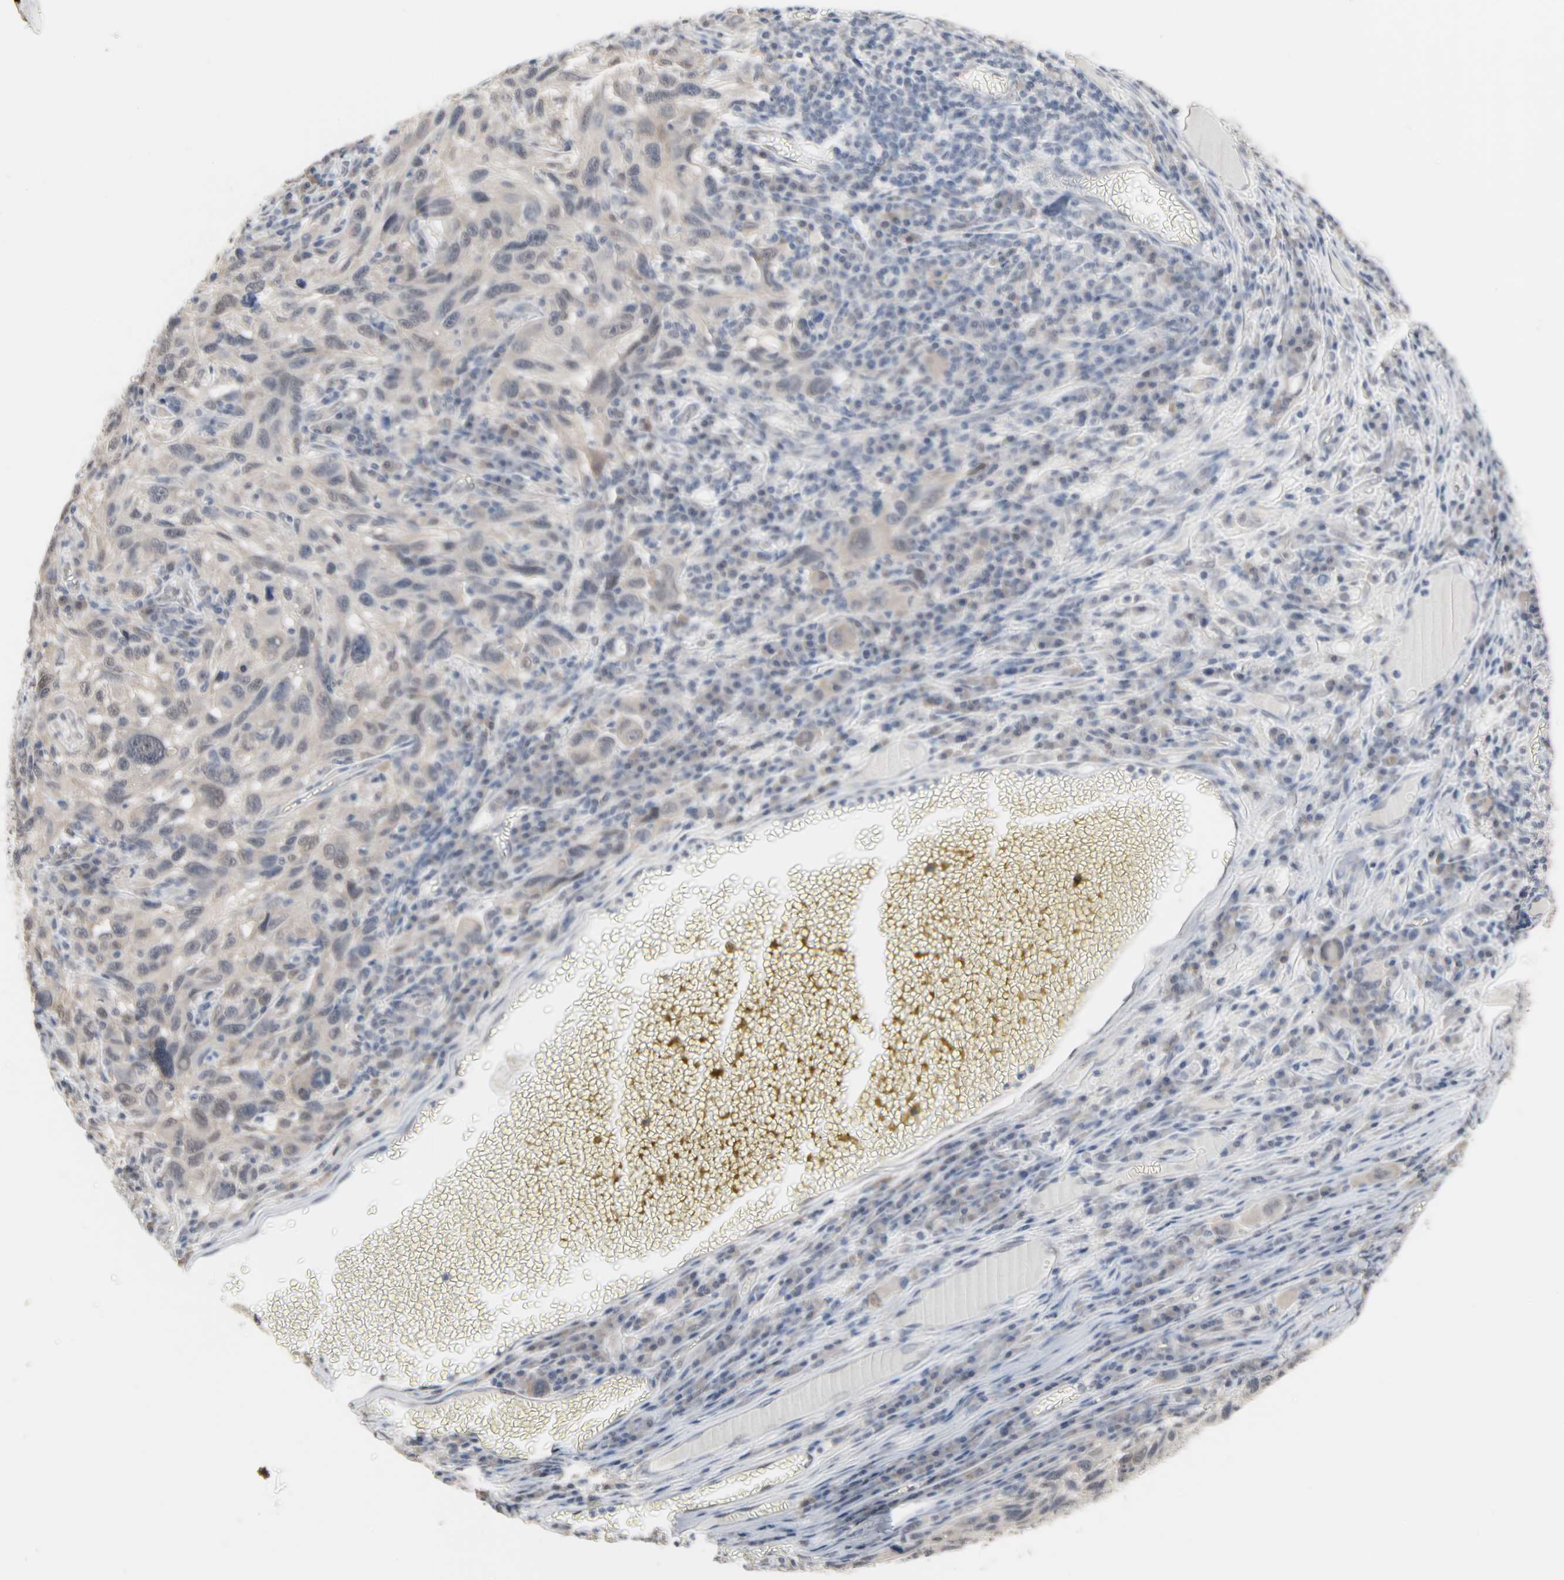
{"staining": {"intensity": "negative", "quantity": "none", "location": "none"}, "tissue": "melanoma", "cell_type": "Tumor cells", "image_type": "cancer", "snomed": [{"axis": "morphology", "description": "Malignant melanoma, NOS"}, {"axis": "topography", "description": "Skin"}], "caption": "This is an IHC image of human melanoma. There is no staining in tumor cells.", "gene": "ACSS2", "patient": {"sex": "male", "age": 53}}